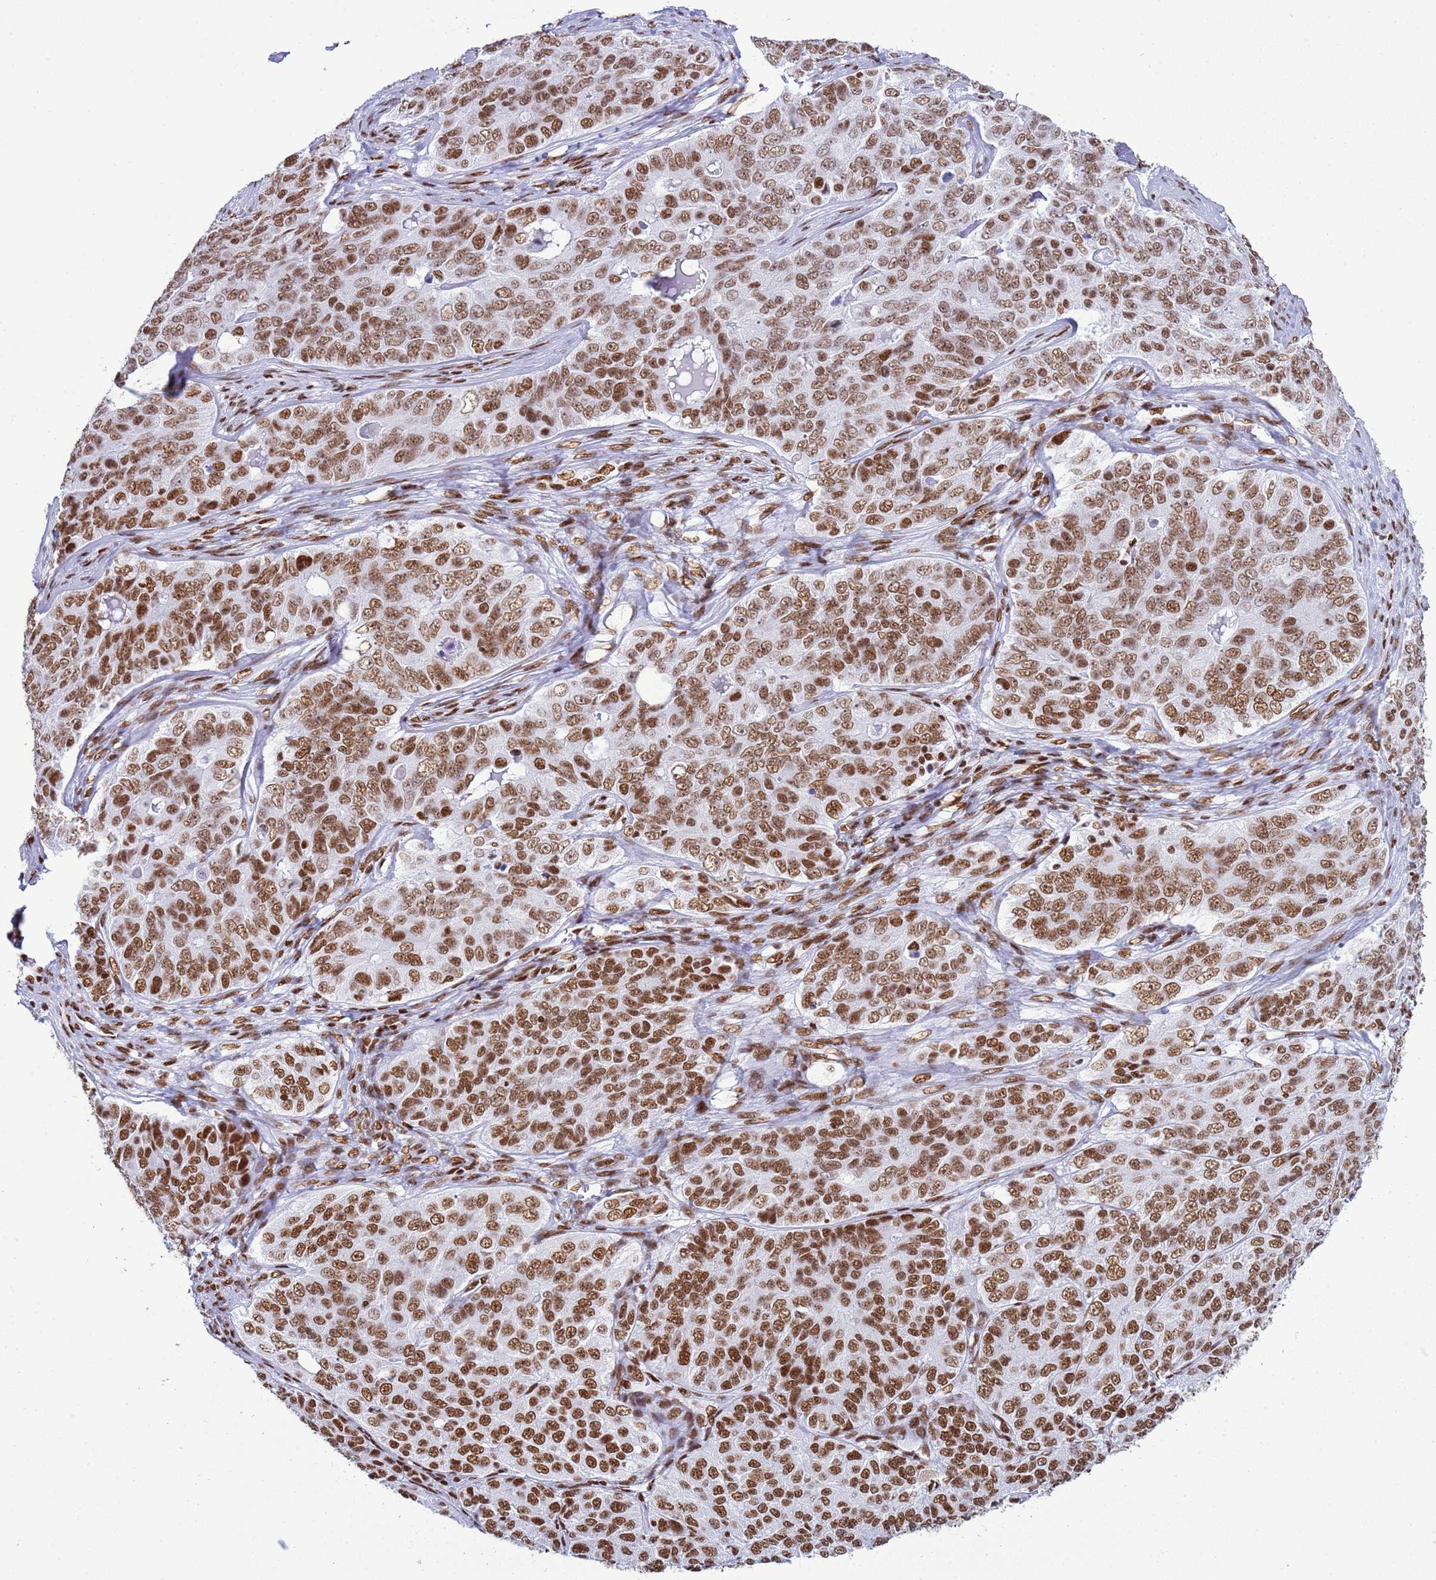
{"staining": {"intensity": "moderate", "quantity": ">75%", "location": "nuclear"}, "tissue": "ovarian cancer", "cell_type": "Tumor cells", "image_type": "cancer", "snomed": [{"axis": "morphology", "description": "Carcinoma, endometroid"}, {"axis": "topography", "description": "Ovary"}], "caption": "Immunohistochemical staining of ovarian cancer (endometroid carcinoma) shows medium levels of moderate nuclear protein expression in approximately >75% of tumor cells.", "gene": "RALY", "patient": {"sex": "female", "age": 51}}